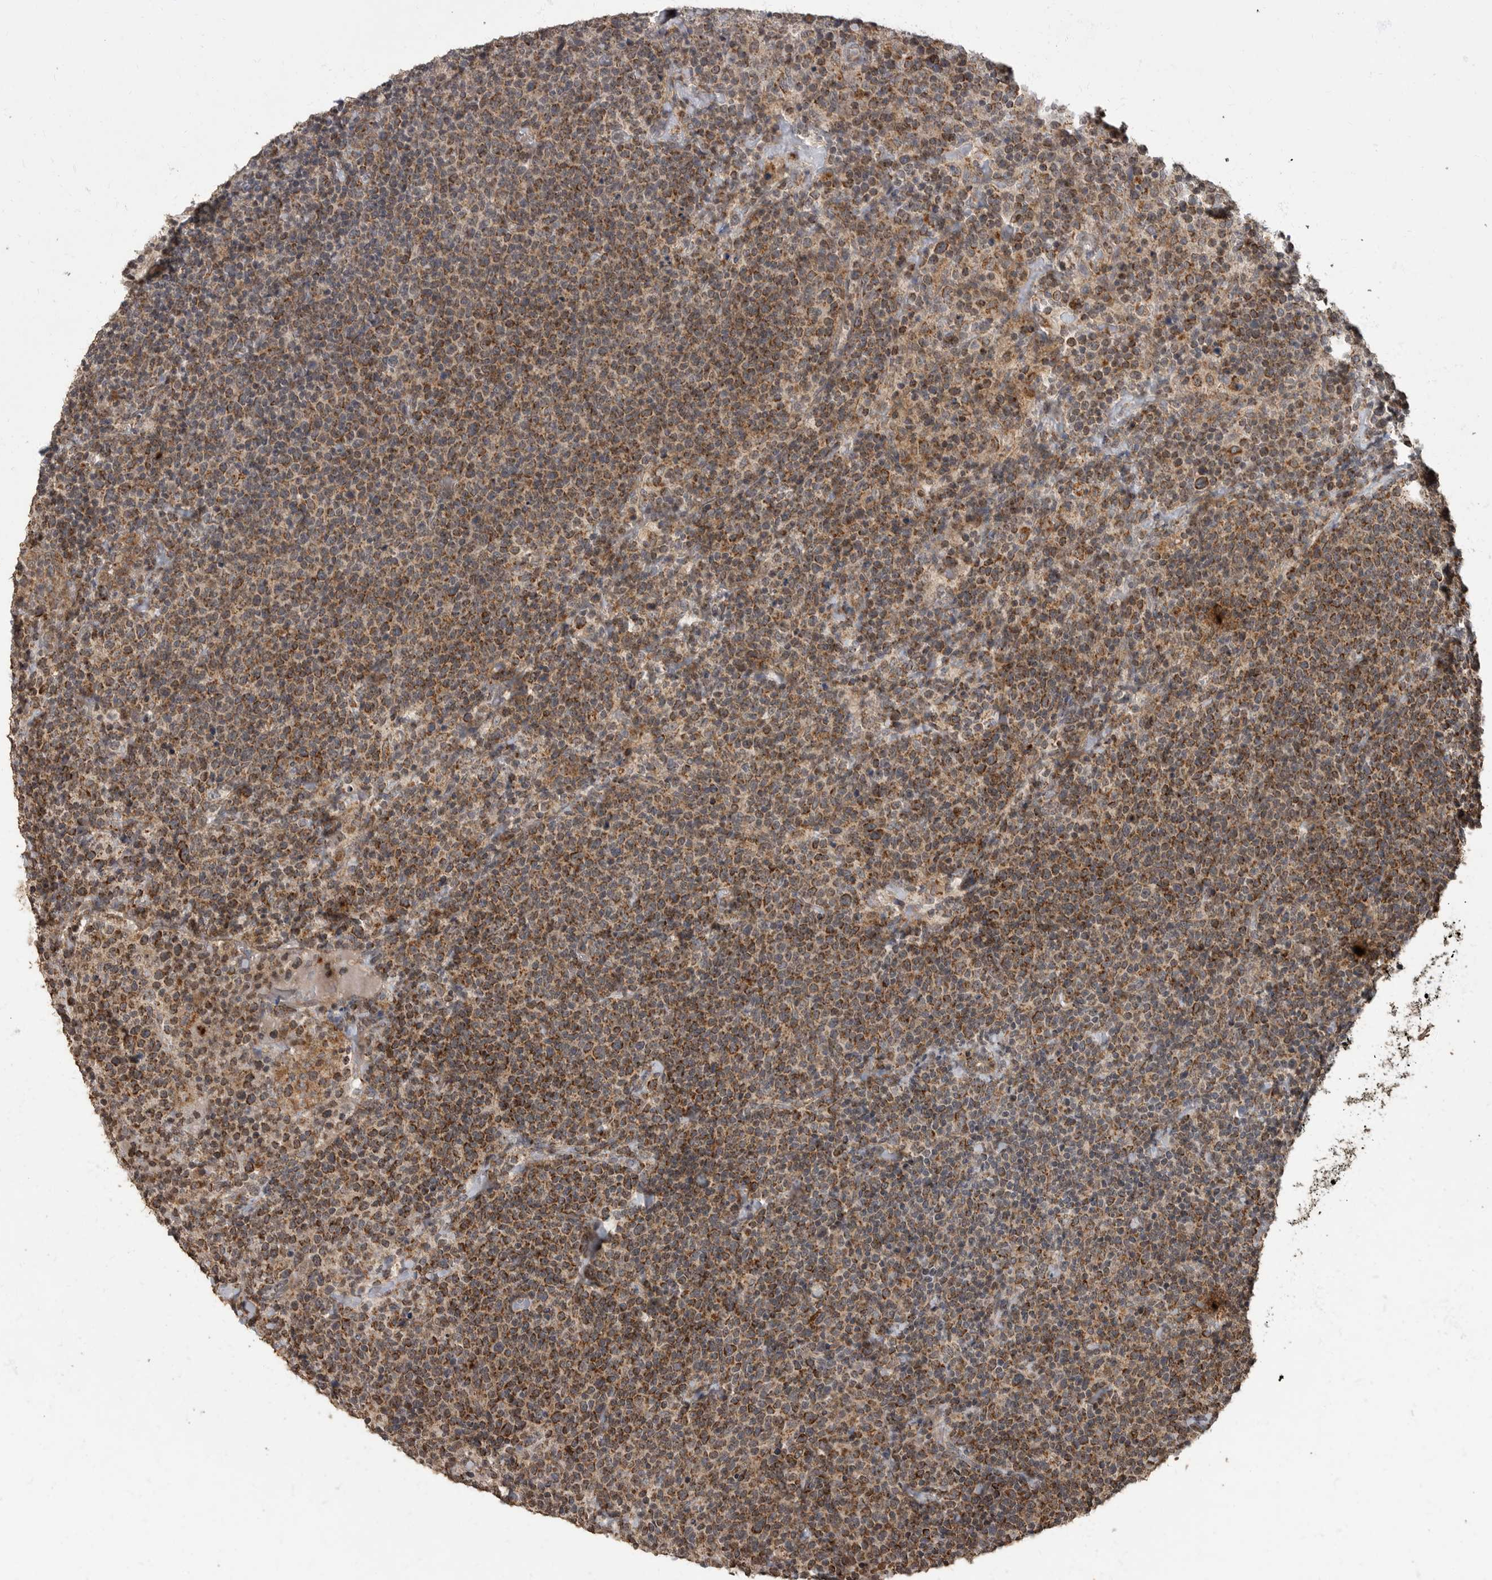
{"staining": {"intensity": "moderate", "quantity": ">75%", "location": "cytoplasmic/membranous"}, "tissue": "lymphoma", "cell_type": "Tumor cells", "image_type": "cancer", "snomed": [{"axis": "morphology", "description": "Malignant lymphoma, non-Hodgkin's type, High grade"}, {"axis": "topography", "description": "Lymph node"}], "caption": "Lymphoma stained with a brown dye shows moderate cytoplasmic/membranous positive staining in about >75% of tumor cells.", "gene": "MAFG", "patient": {"sex": "male", "age": 61}}